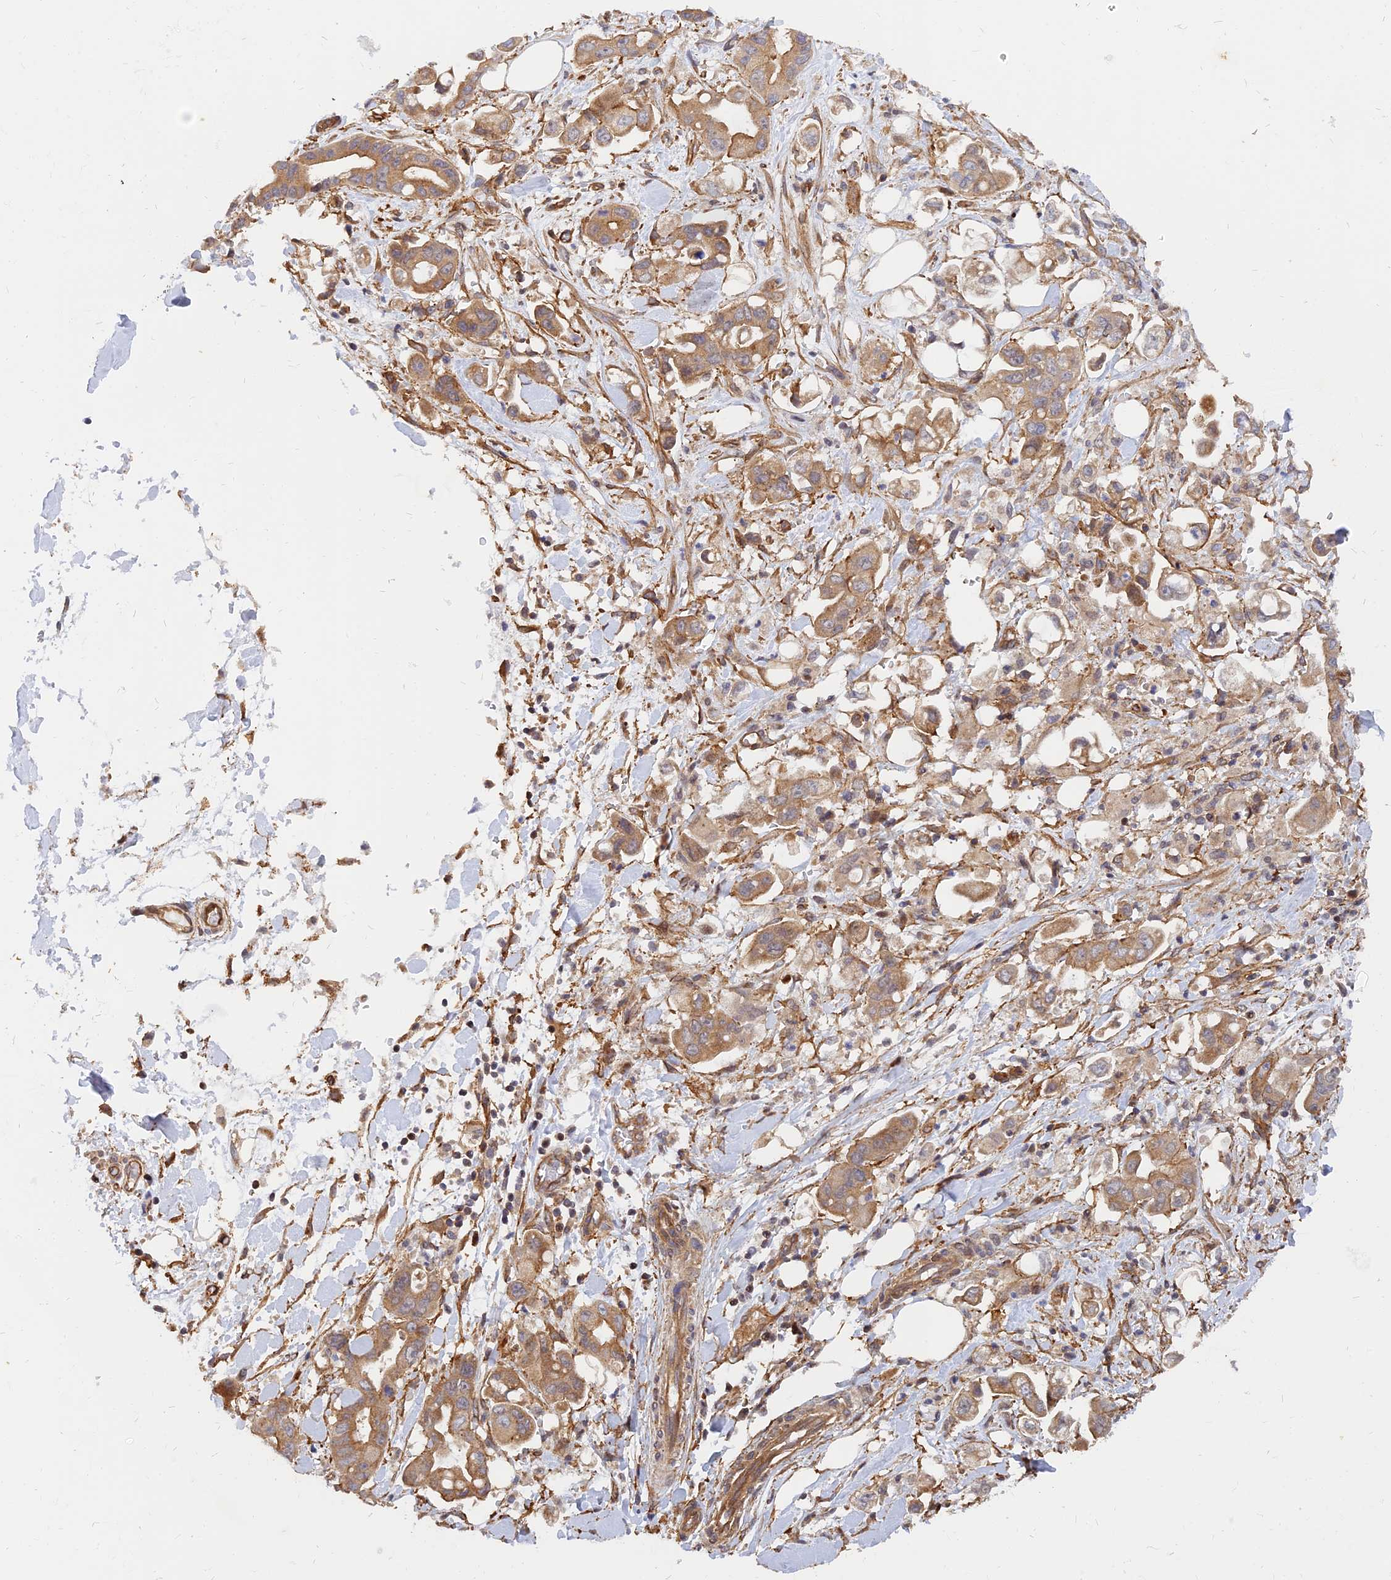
{"staining": {"intensity": "moderate", "quantity": ">75%", "location": "cytoplasmic/membranous"}, "tissue": "stomach cancer", "cell_type": "Tumor cells", "image_type": "cancer", "snomed": [{"axis": "morphology", "description": "Adenocarcinoma, NOS"}, {"axis": "topography", "description": "Stomach"}], "caption": "The histopathology image reveals a brown stain indicating the presence of a protein in the cytoplasmic/membranous of tumor cells in adenocarcinoma (stomach).", "gene": "WDR41", "patient": {"sex": "male", "age": 62}}